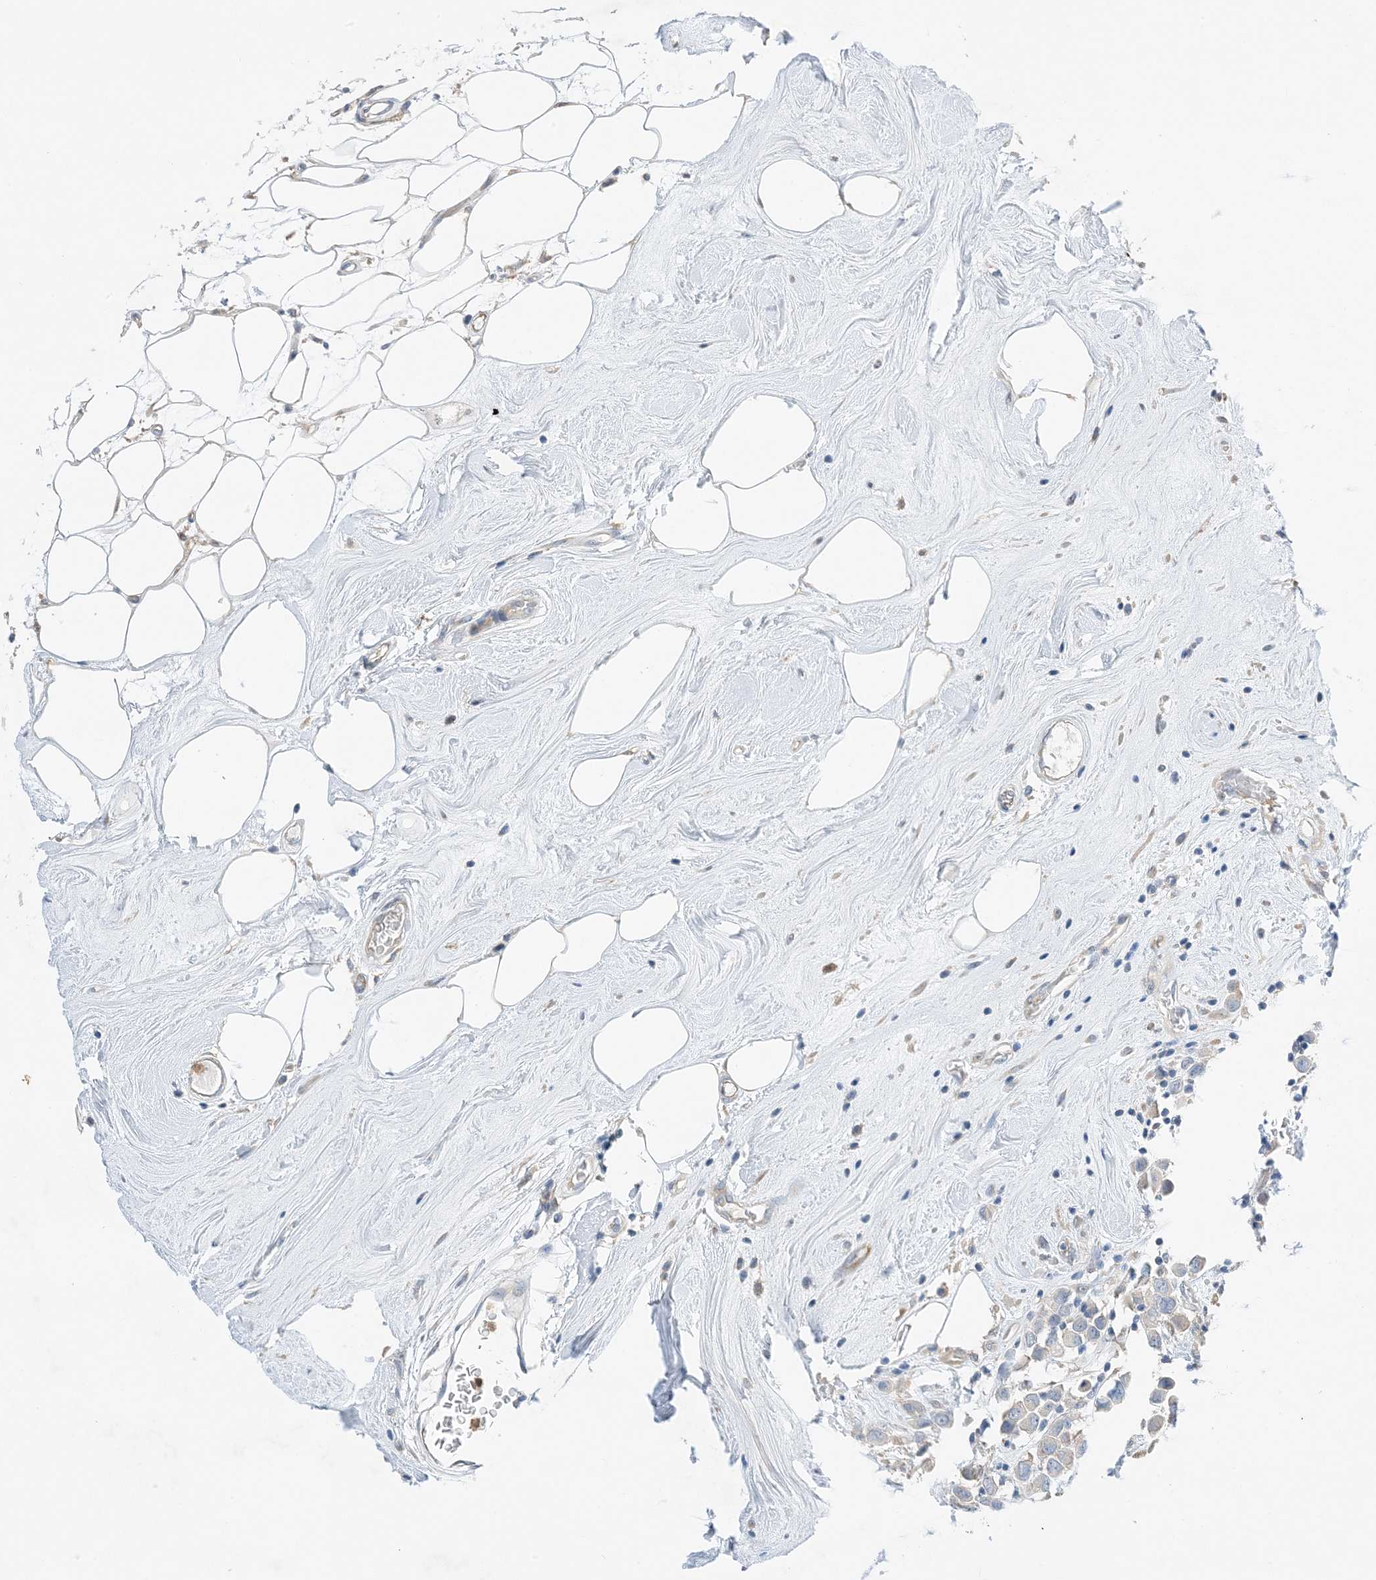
{"staining": {"intensity": "negative", "quantity": "none", "location": "none"}, "tissue": "breast cancer", "cell_type": "Tumor cells", "image_type": "cancer", "snomed": [{"axis": "morphology", "description": "Duct carcinoma"}, {"axis": "topography", "description": "Breast"}], "caption": "IHC histopathology image of breast invasive ductal carcinoma stained for a protein (brown), which demonstrates no staining in tumor cells.", "gene": "KIFBP", "patient": {"sex": "female", "age": 61}}